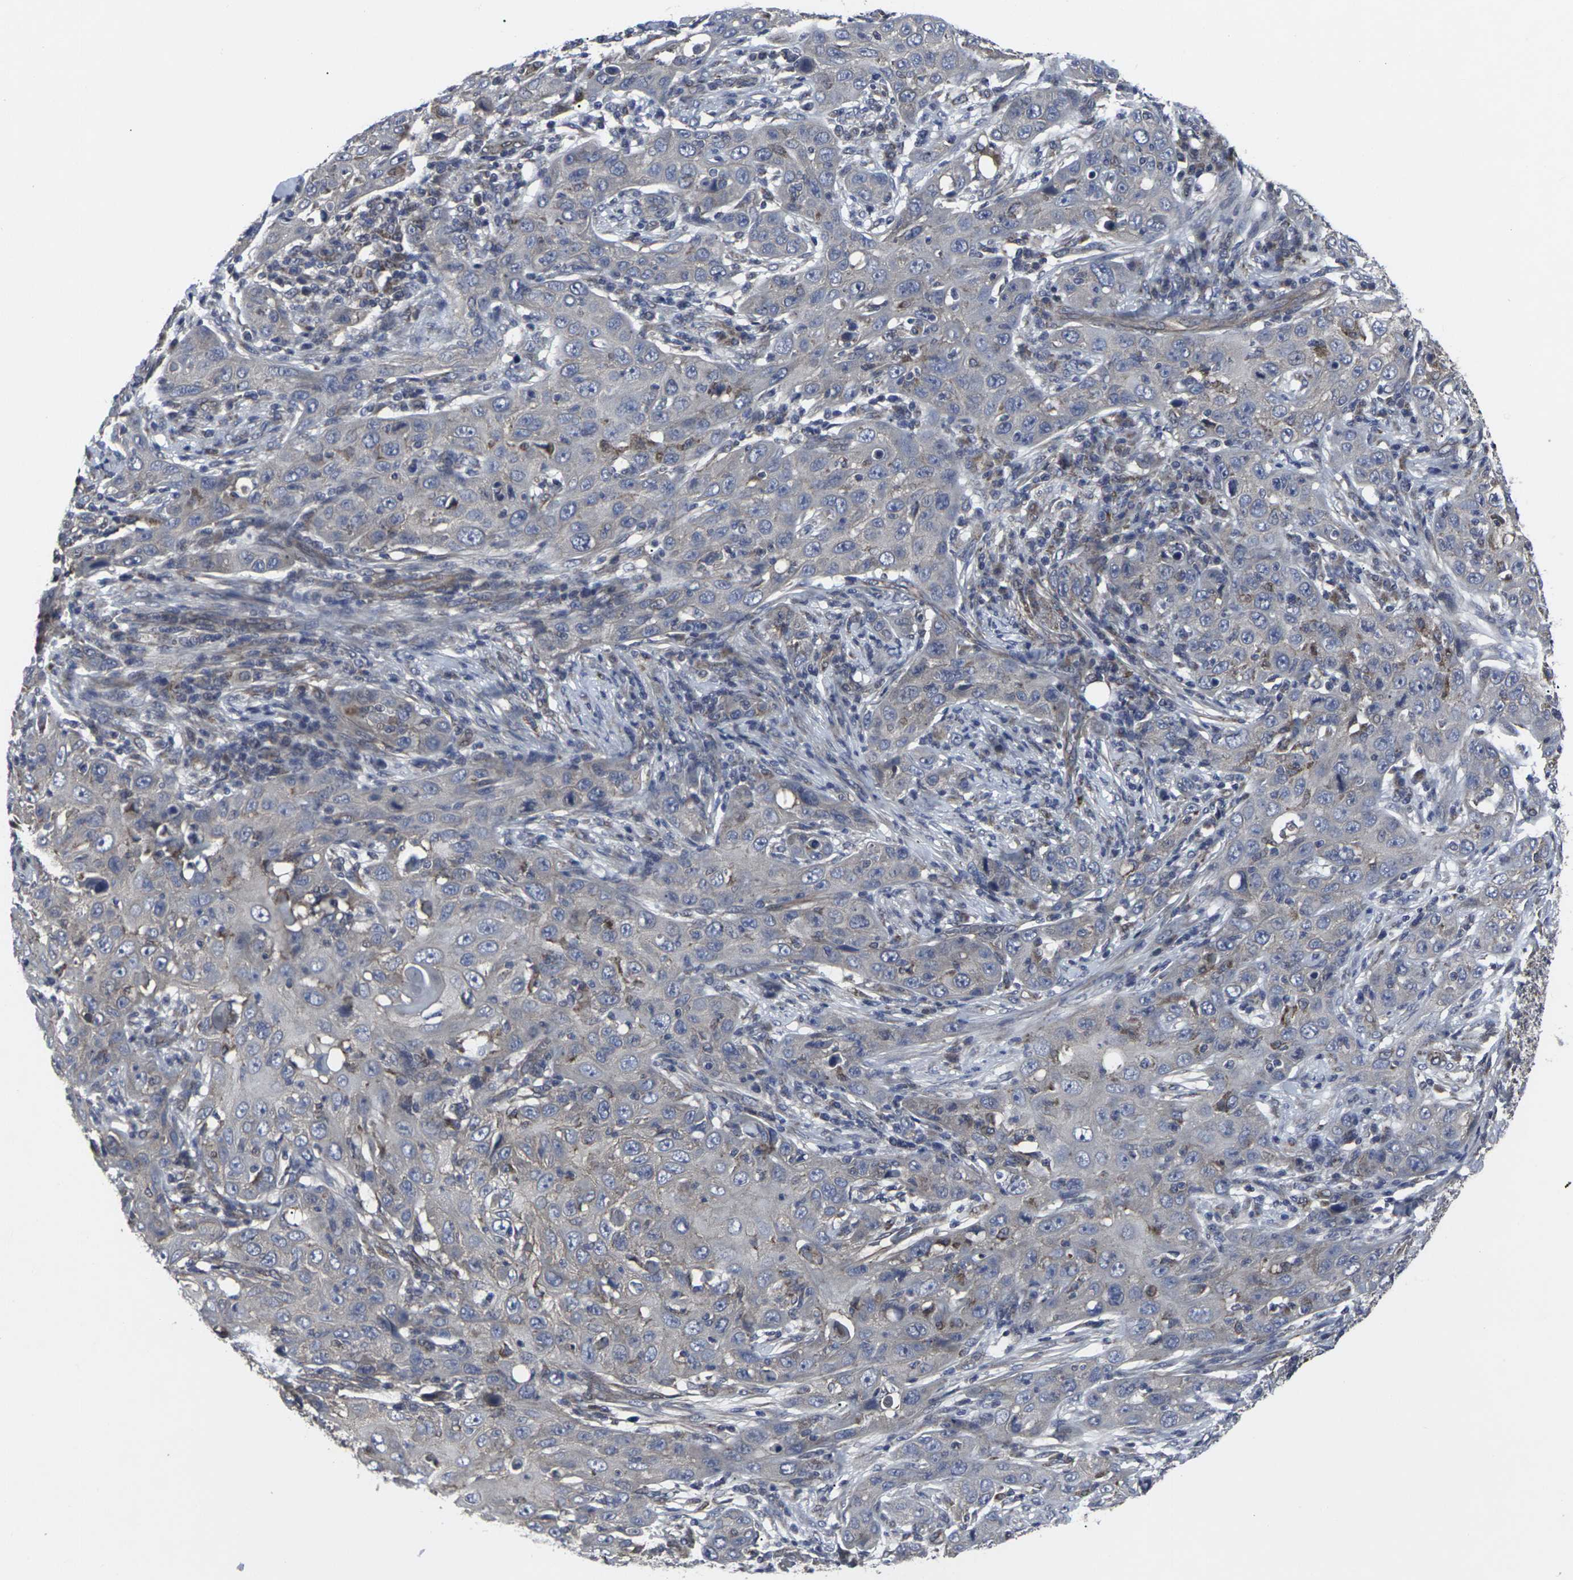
{"staining": {"intensity": "weak", "quantity": "<25%", "location": "cytoplasmic/membranous"}, "tissue": "skin cancer", "cell_type": "Tumor cells", "image_type": "cancer", "snomed": [{"axis": "morphology", "description": "Squamous cell carcinoma, NOS"}, {"axis": "topography", "description": "Skin"}], "caption": "Tumor cells are negative for protein expression in human skin cancer.", "gene": "MAPKAPK2", "patient": {"sex": "female", "age": 88}}